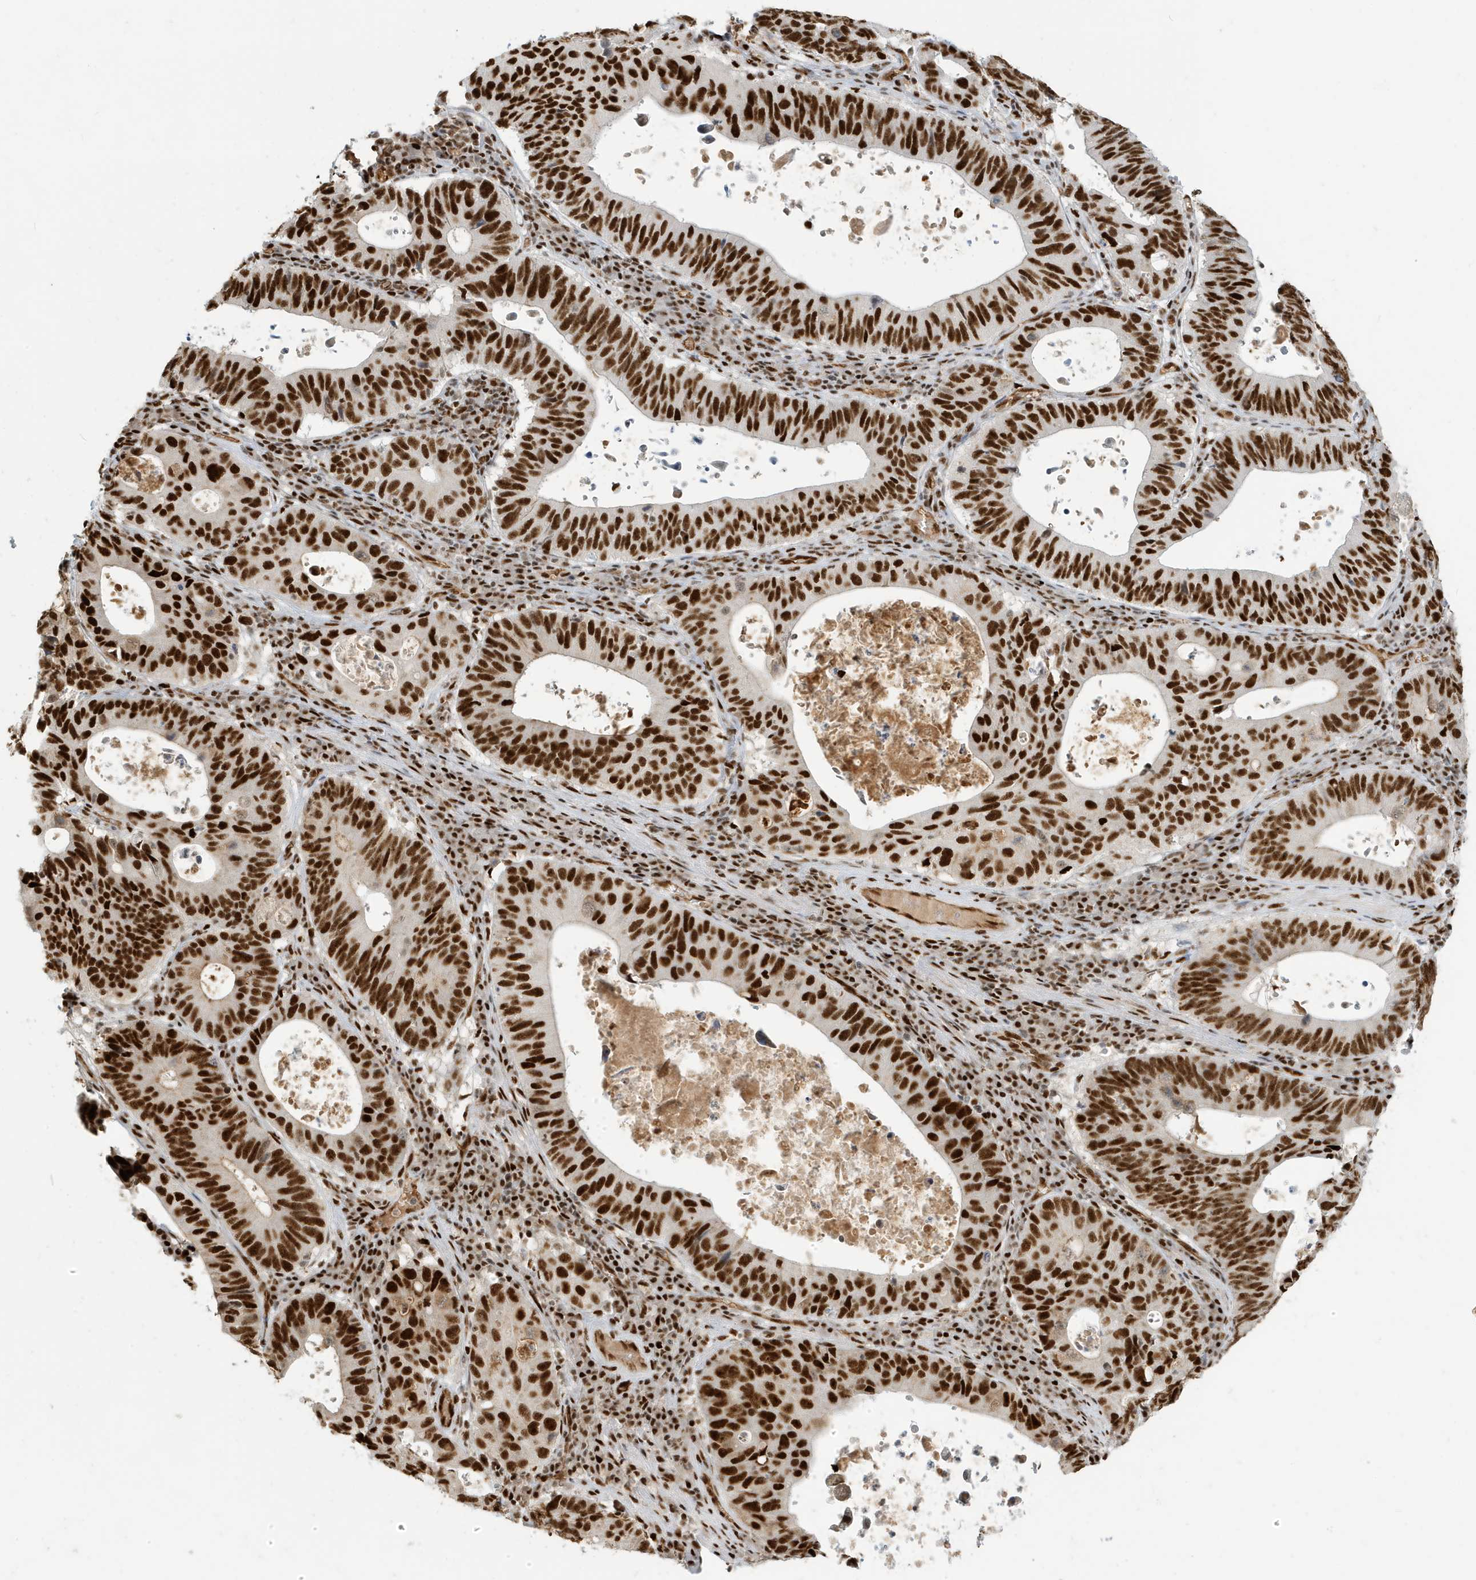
{"staining": {"intensity": "strong", "quantity": ">75%", "location": "nuclear"}, "tissue": "stomach cancer", "cell_type": "Tumor cells", "image_type": "cancer", "snomed": [{"axis": "morphology", "description": "Adenocarcinoma, NOS"}, {"axis": "topography", "description": "Stomach"}], "caption": "Stomach cancer (adenocarcinoma) stained with a brown dye demonstrates strong nuclear positive staining in about >75% of tumor cells.", "gene": "CKS2", "patient": {"sex": "male", "age": 59}}